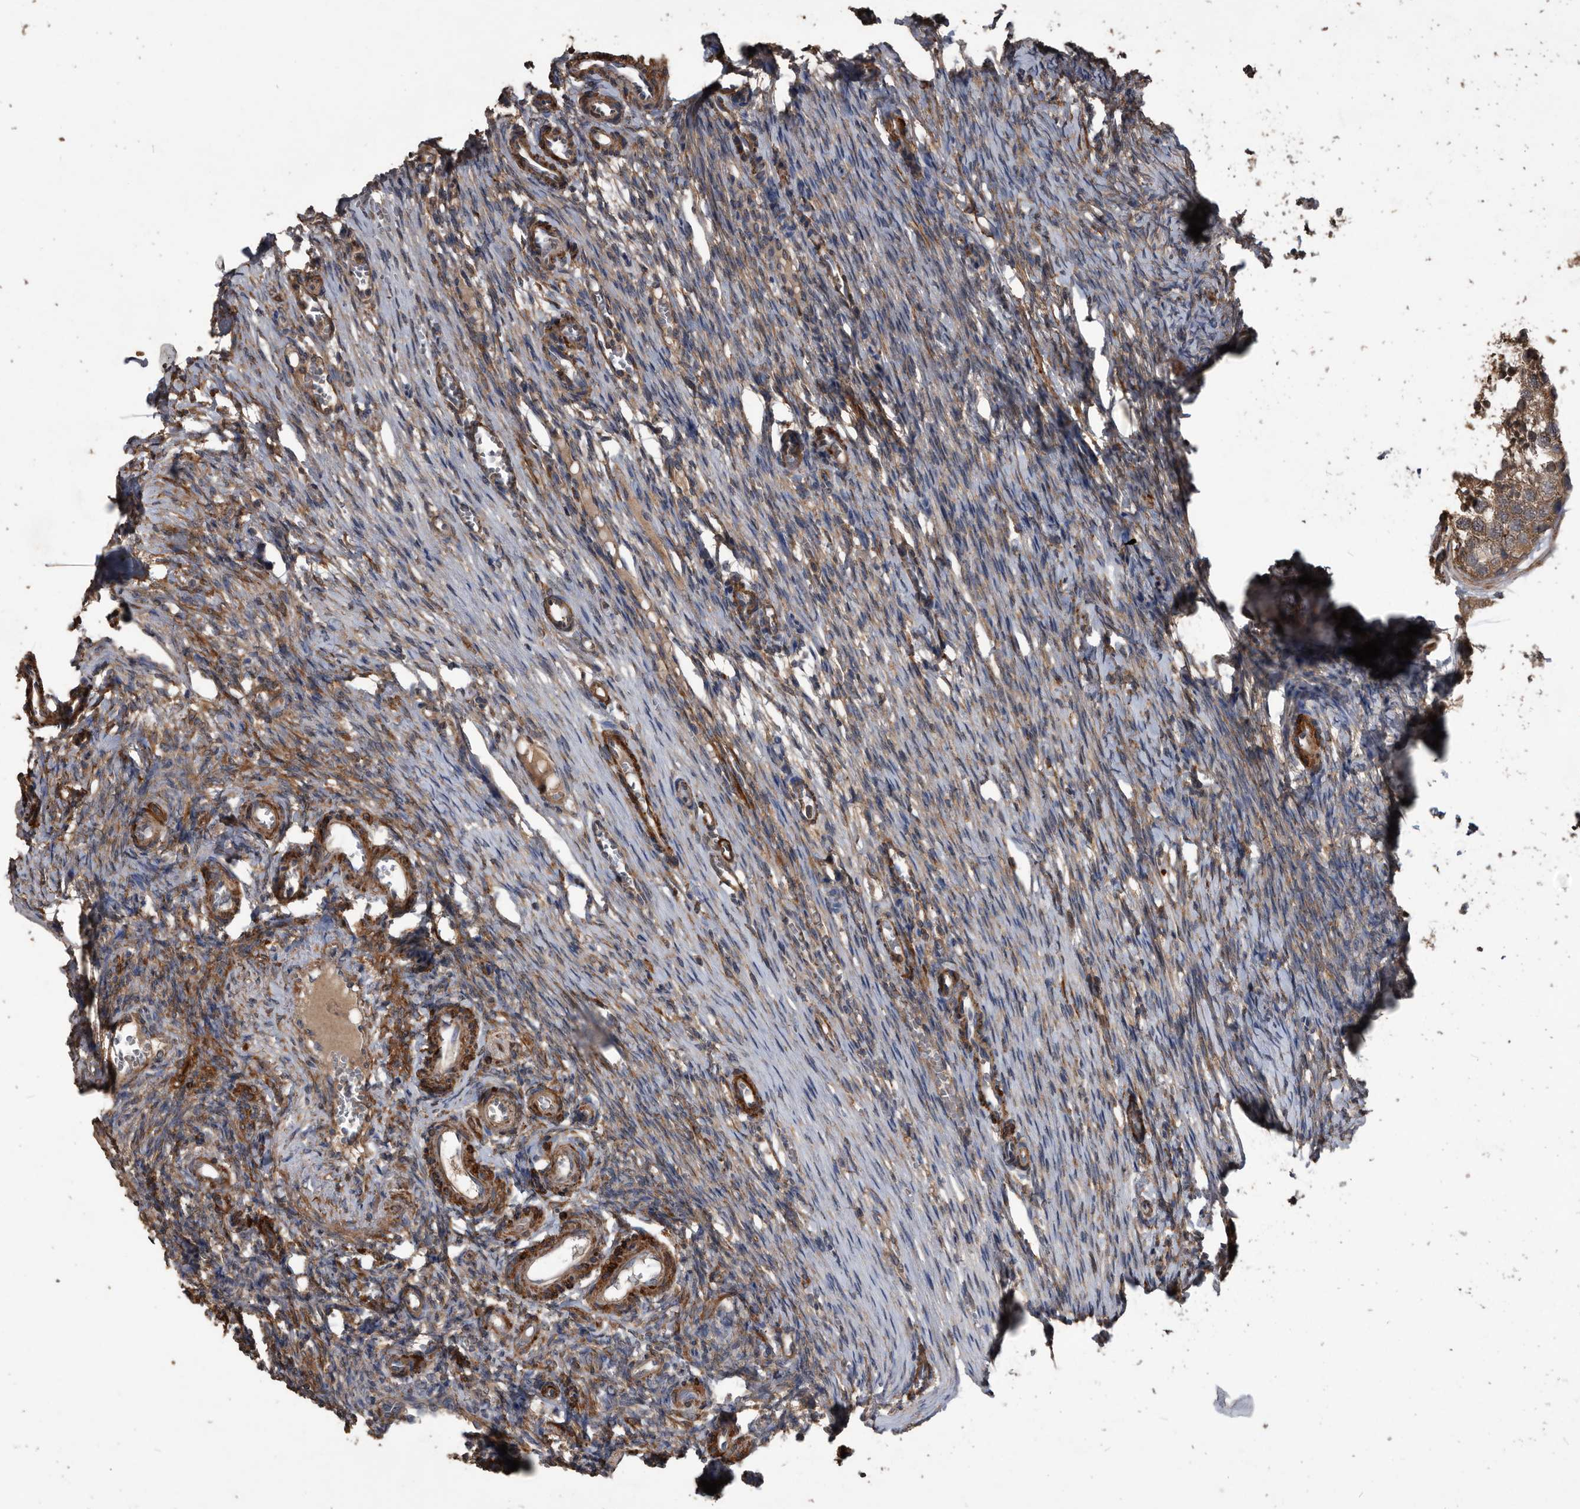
{"staining": {"intensity": "moderate", "quantity": "25%-75%", "location": "cytoplasmic/membranous"}, "tissue": "ovary", "cell_type": "Ovarian stroma cells", "image_type": "normal", "snomed": [{"axis": "morphology", "description": "Adenocarcinoma, NOS"}, {"axis": "topography", "description": "Endometrium"}], "caption": "Ovary stained for a protein exhibits moderate cytoplasmic/membranous positivity in ovarian stroma cells. (brown staining indicates protein expression, while blue staining denotes nuclei).", "gene": "NRBP1", "patient": {"sex": "female", "age": 32}}